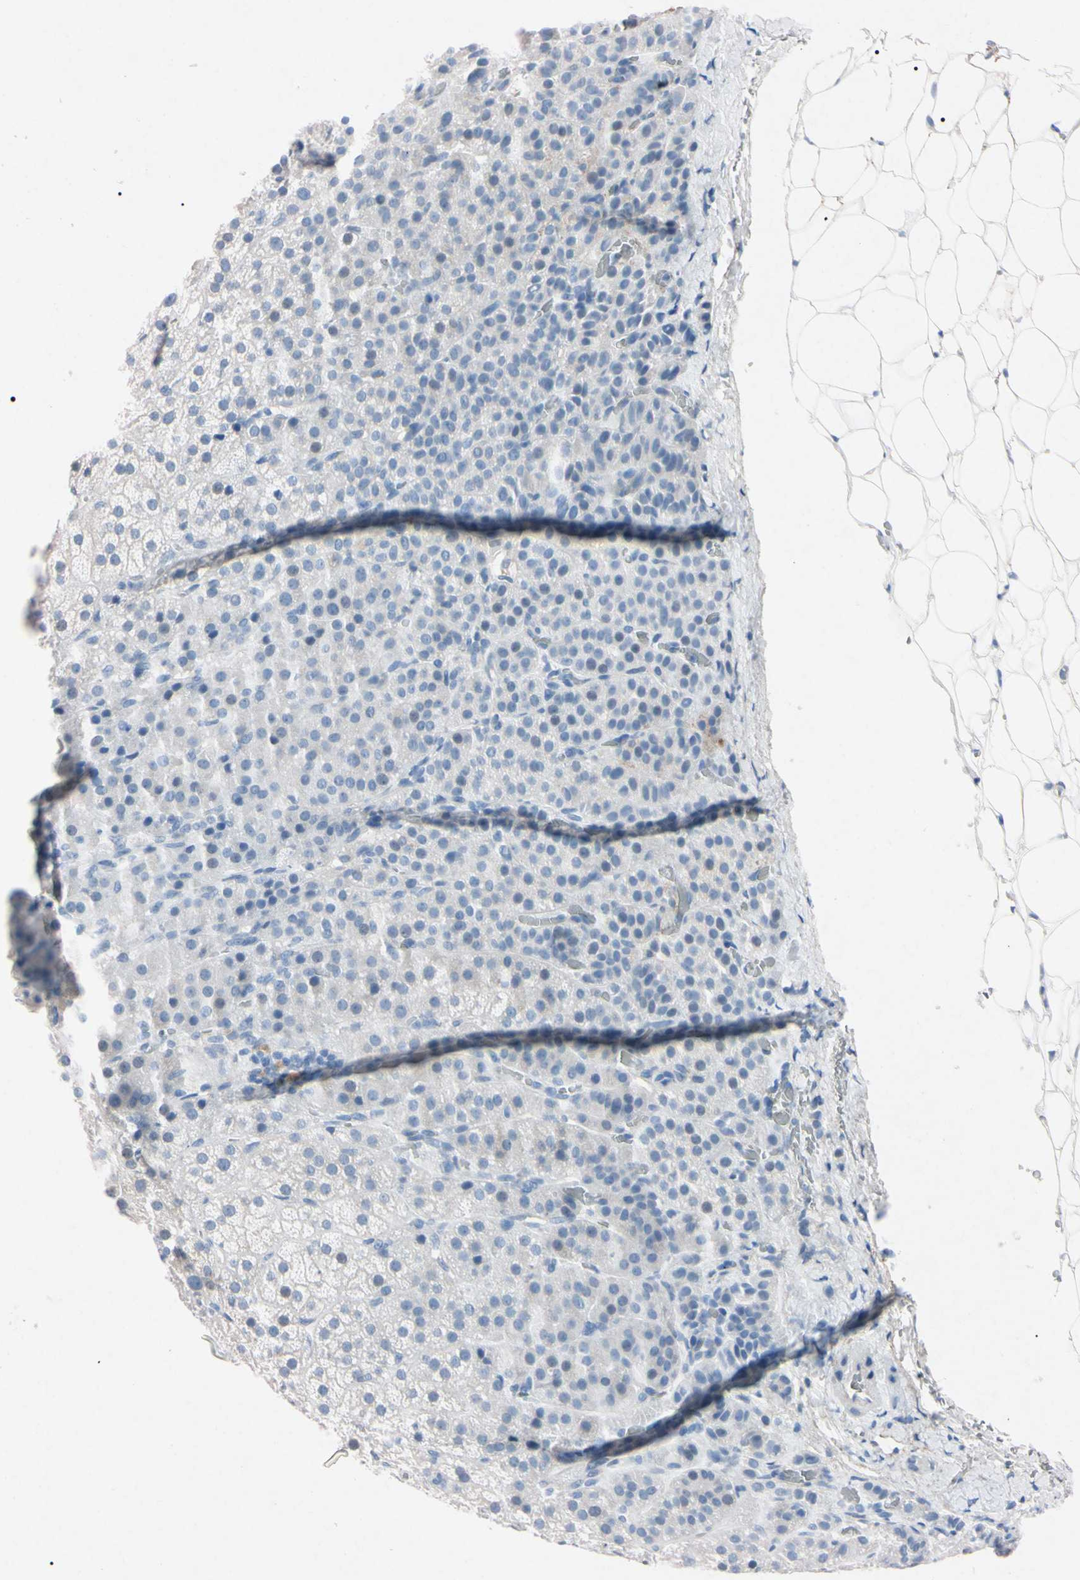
{"staining": {"intensity": "negative", "quantity": "none", "location": "none"}, "tissue": "adrenal gland", "cell_type": "Glandular cells", "image_type": "normal", "snomed": [{"axis": "morphology", "description": "Normal tissue, NOS"}, {"axis": "topography", "description": "Adrenal gland"}], "caption": "Protein analysis of benign adrenal gland exhibits no significant expression in glandular cells.", "gene": "ELN", "patient": {"sex": "female", "age": 57}}